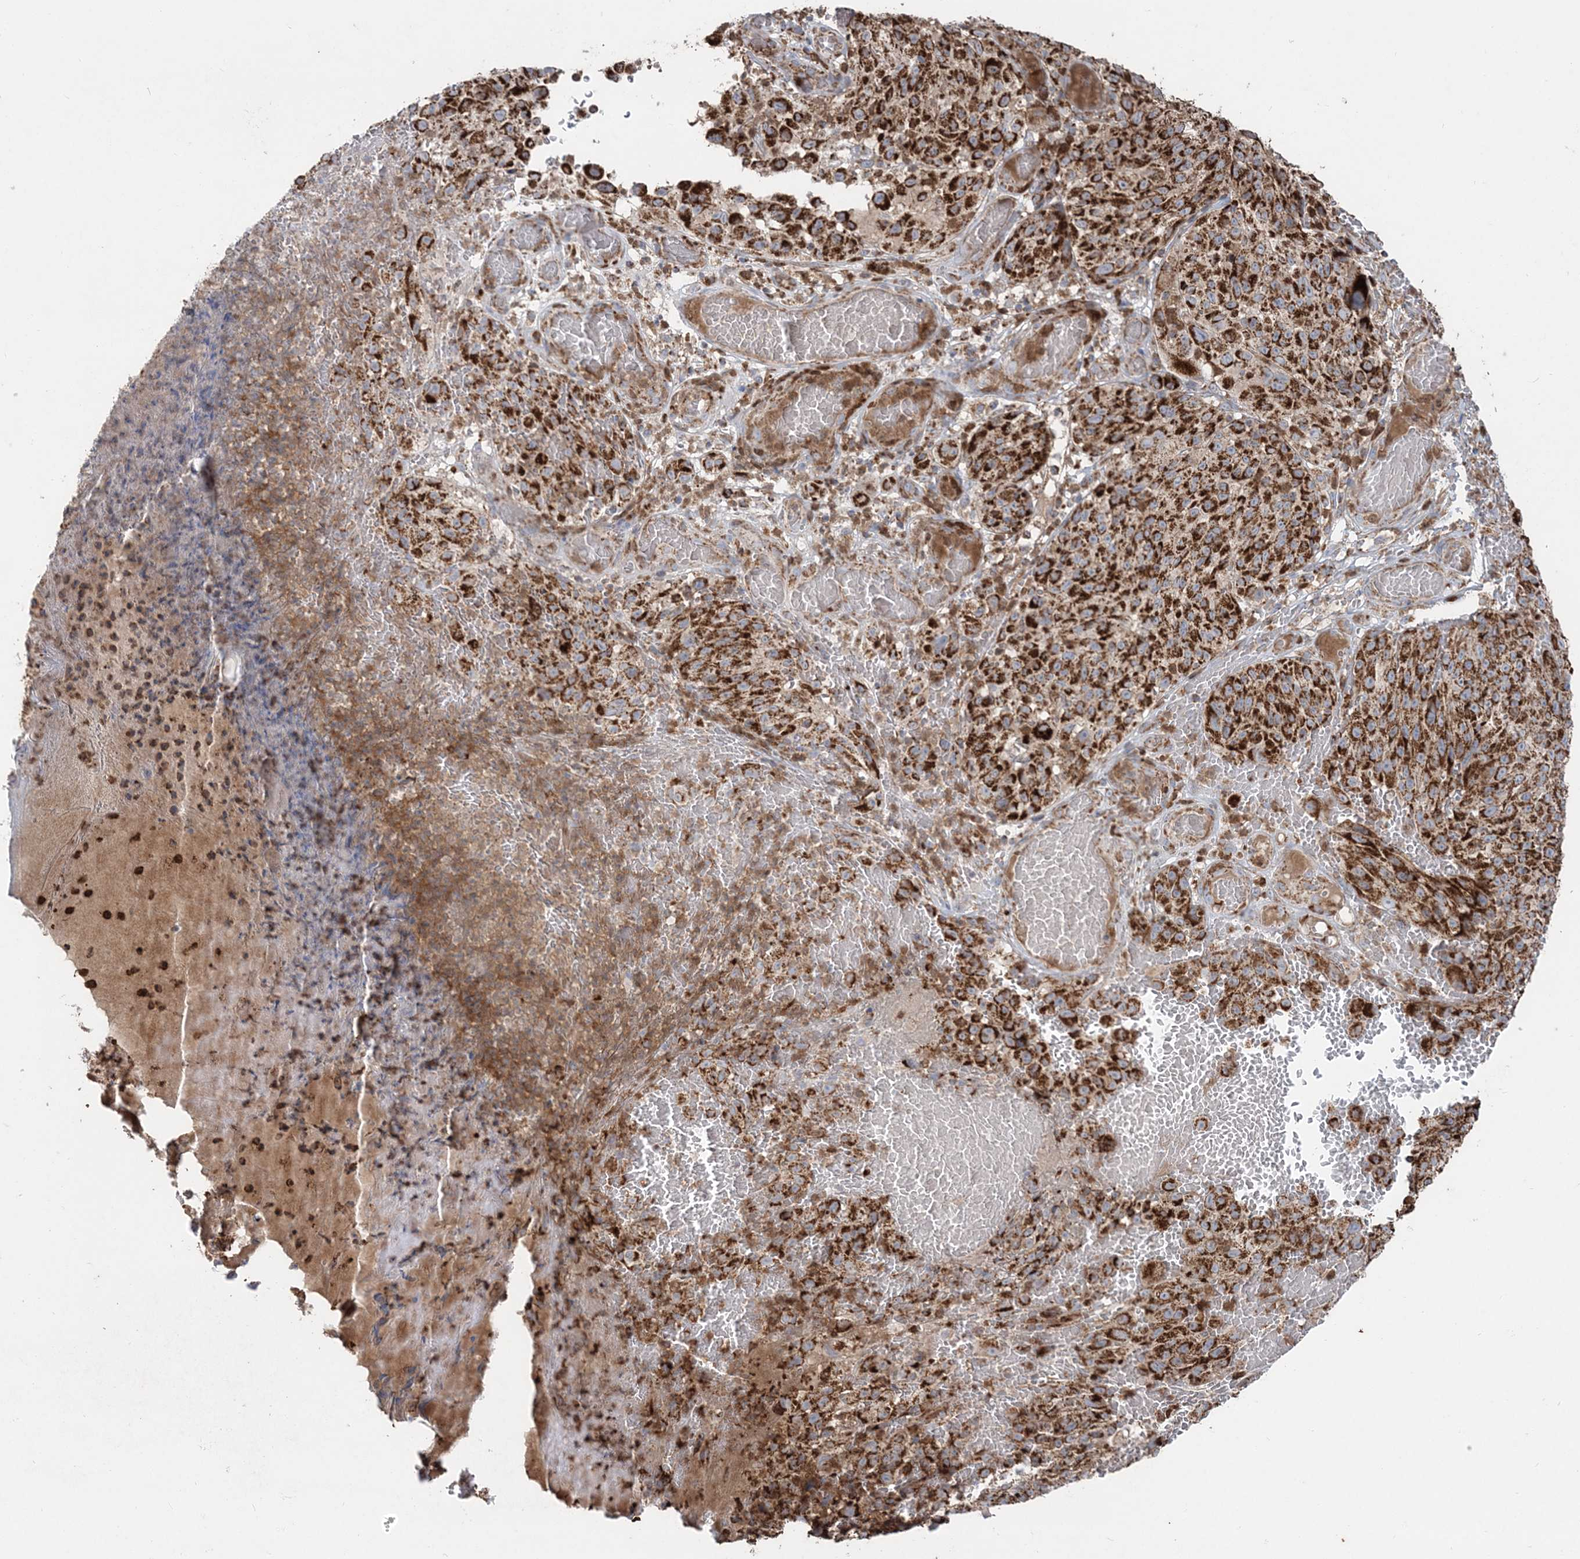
{"staining": {"intensity": "strong", "quantity": ">75%", "location": "cytoplasmic/membranous"}, "tissue": "melanoma", "cell_type": "Tumor cells", "image_type": "cancer", "snomed": [{"axis": "morphology", "description": "Malignant melanoma, NOS"}, {"axis": "topography", "description": "Skin"}], "caption": "Protein staining displays strong cytoplasmic/membranous staining in about >75% of tumor cells in malignant melanoma.", "gene": "LRPPRC", "patient": {"sex": "male", "age": 83}}